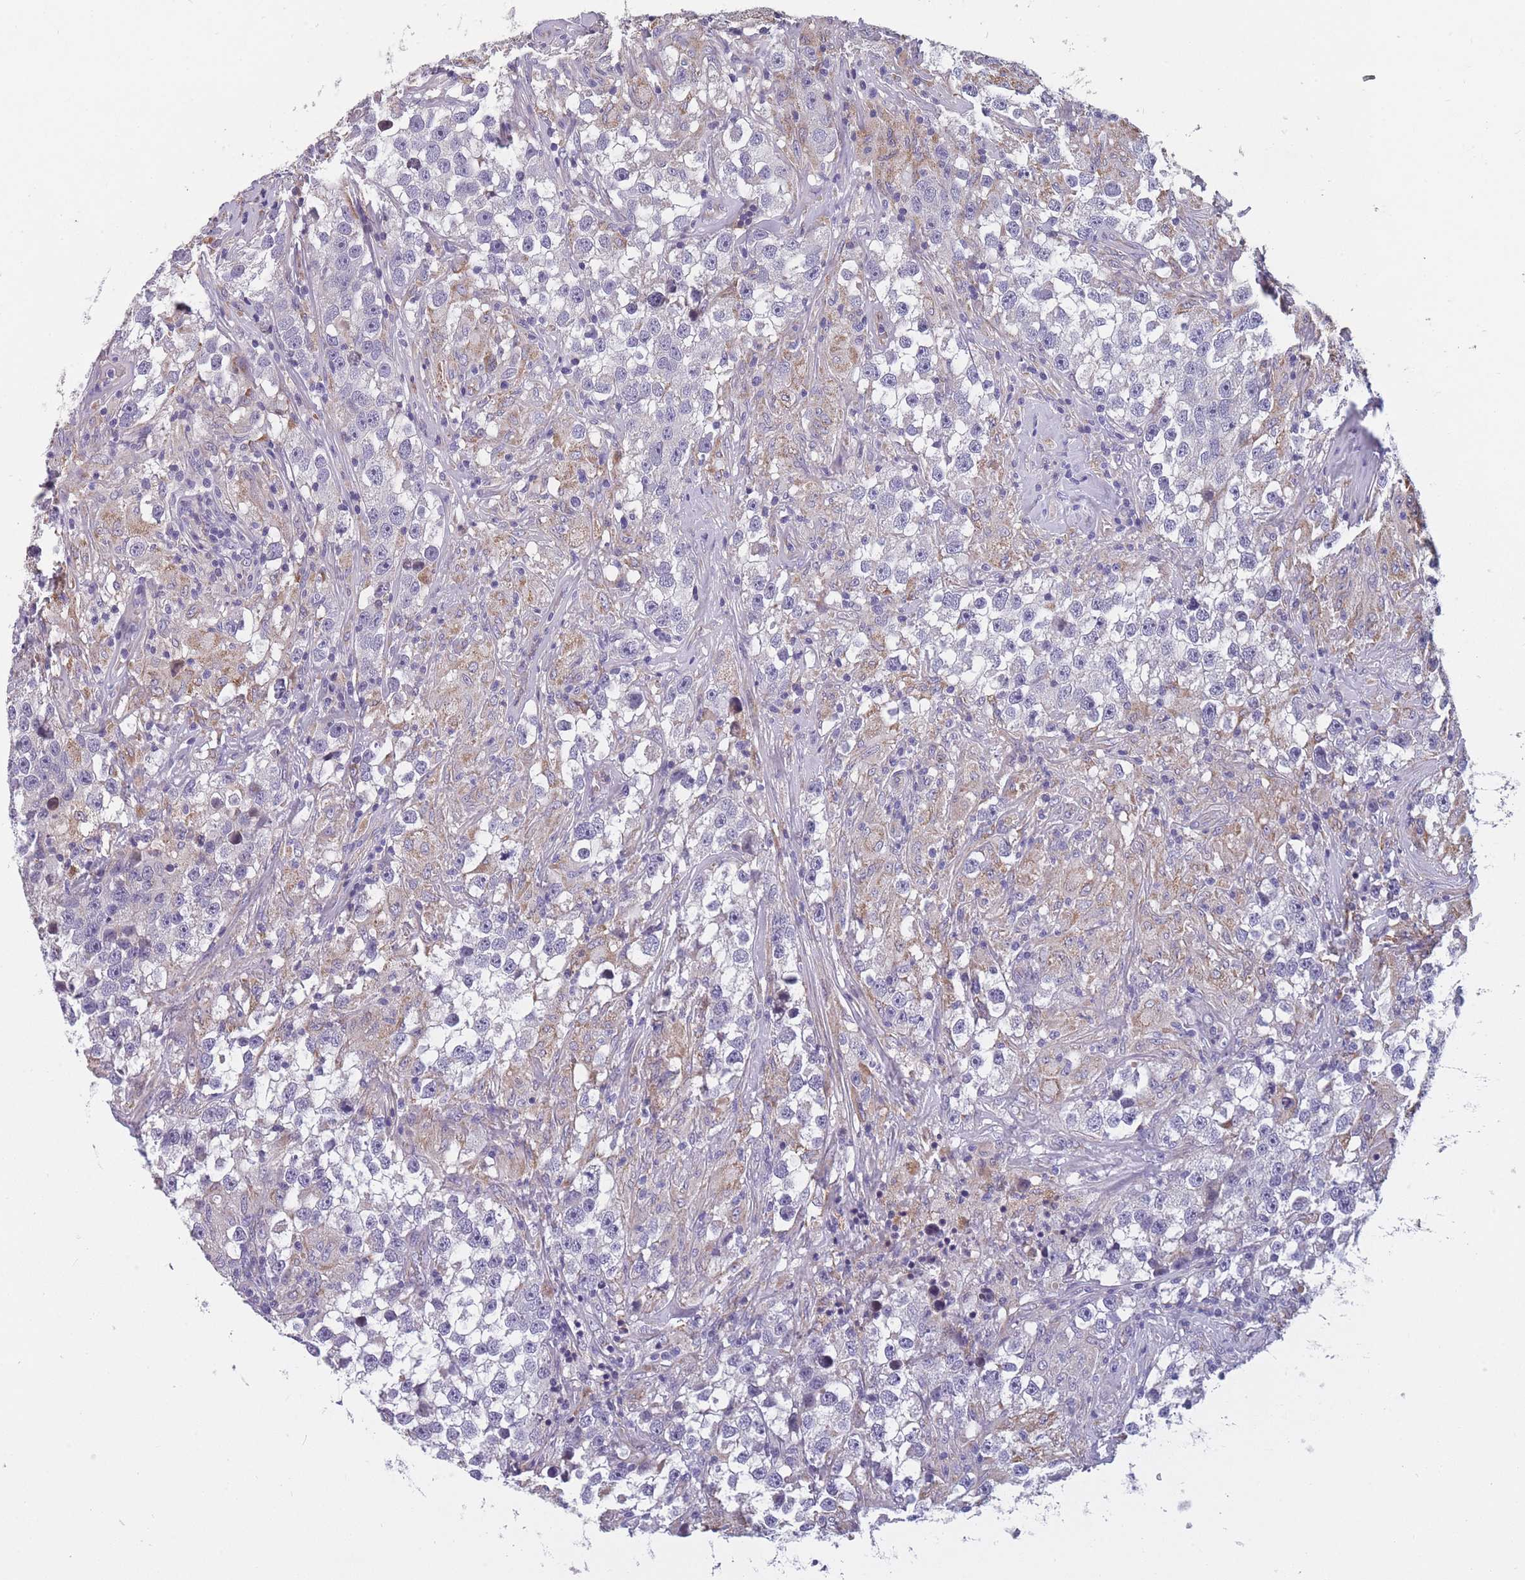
{"staining": {"intensity": "negative", "quantity": "none", "location": "none"}, "tissue": "testis cancer", "cell_type": "Tumor cells", "image_type": "cancer", "snomed": [{"axis": "morphology", "description": "Seminoma, NOS"}, {"axis": "topography", "description": "Testis"}], "caption": "This is a micrograph of immunohistochemistry (IHC) staining of testis cancer (seminoma), which shows no expression in tumor cells.", "gene": "FAM83F", "patient": {"sex": "male", "age": 46}}